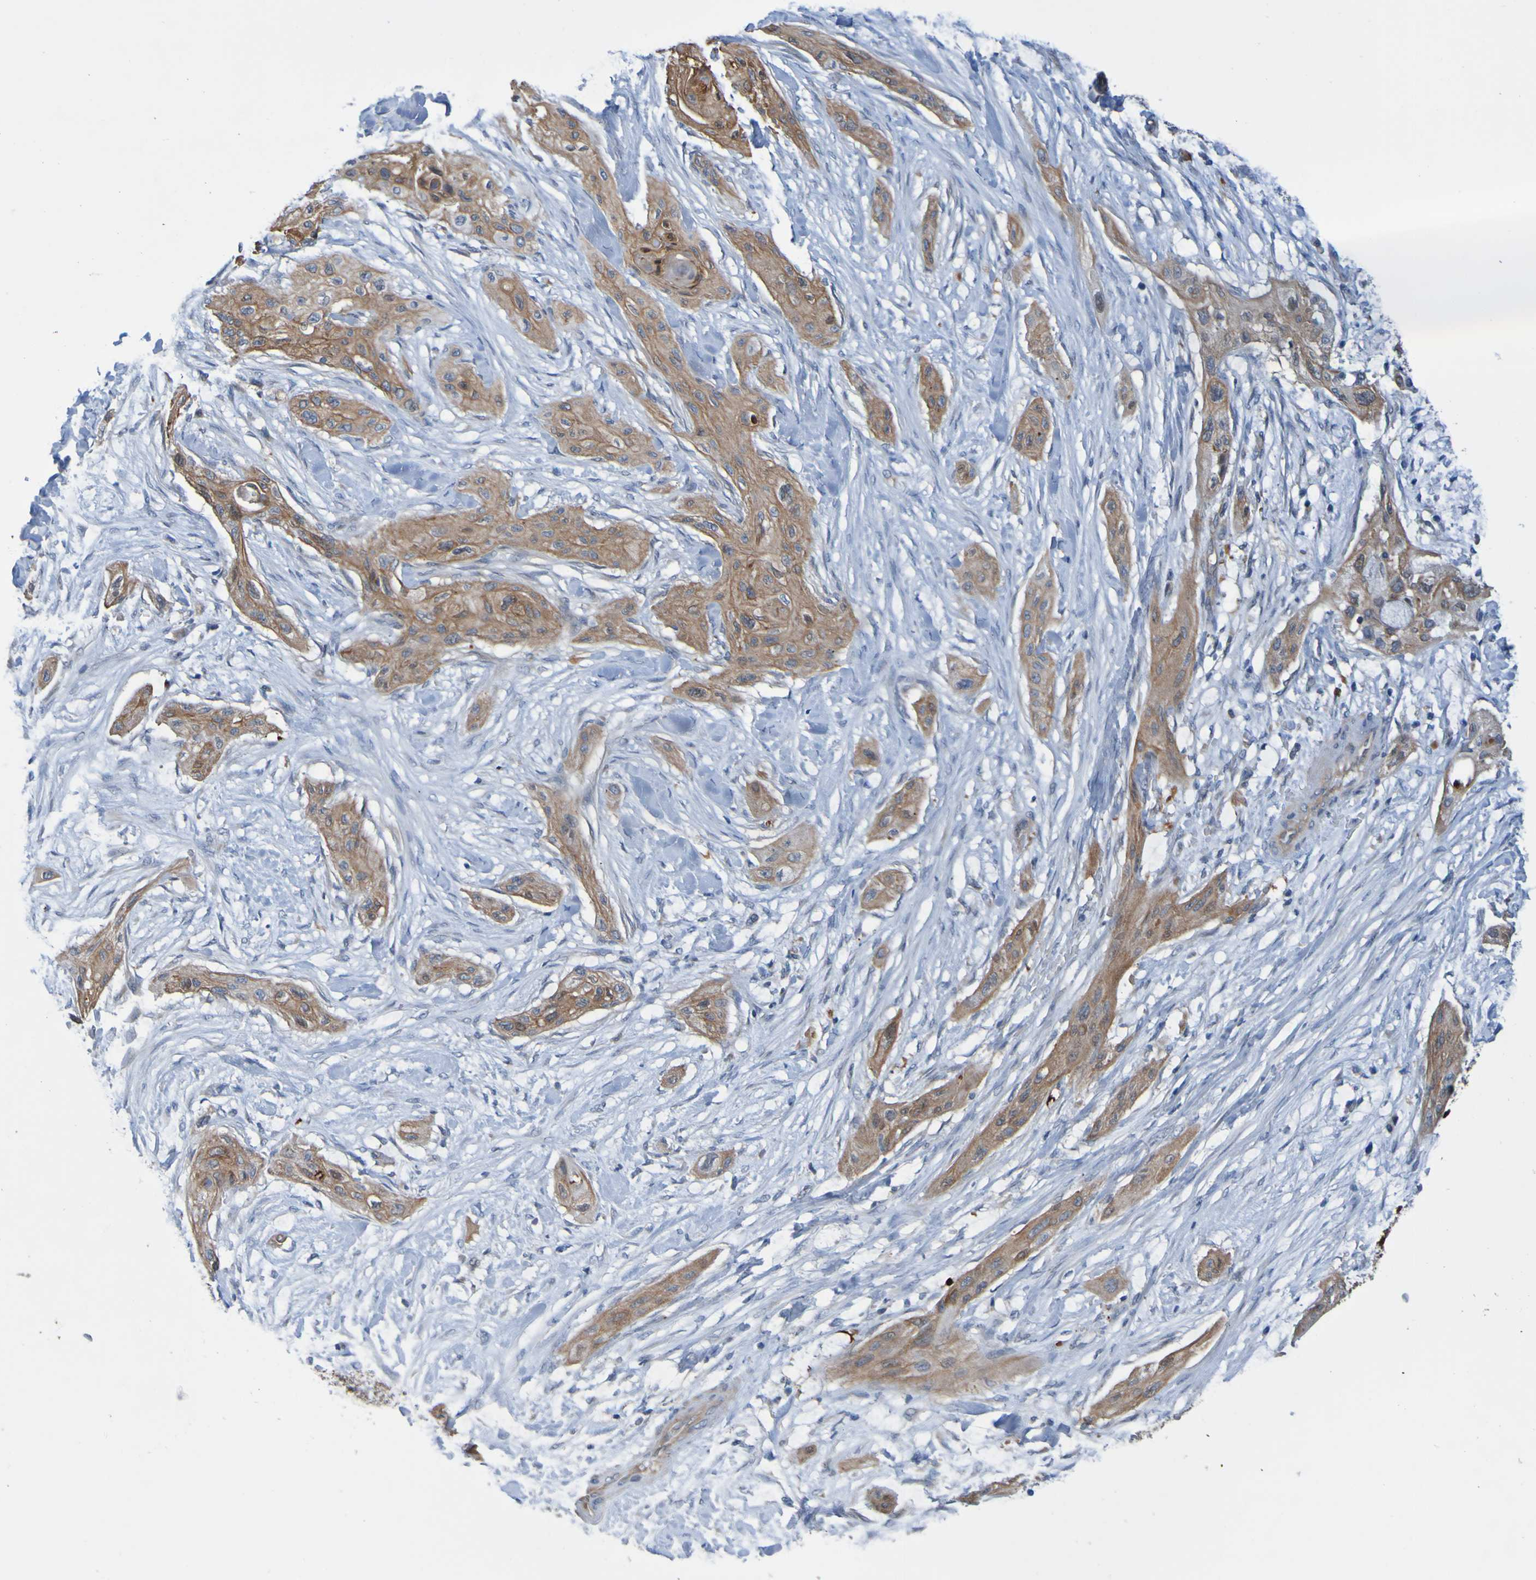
{"staining": {"intensity": "moderate", "quantity": ">75%", "location": "cytoplasmic/membranous"}, "tissue": "lung cancer", "cell_type": "Tumor cells", "image_type": "cancer", "snomed": [{"axis": "morphology", "description": "Squamous cell carcinoma, NOS"}, {"axis": "topography", "description": "Lung"}], "caption": "Immunohistochemistry micrograph of neoplastic tissue: human squamous cell carcinoma (lung) stained using immunohistochemistry (IHC) displays medium levels of moderate protein expression localized specifically in the cytoplasmic/membranous of tumor cells, appearing as a cytoplasmic/membranous brown color.", "gene": "NPRL3", "patient": {"sex": "female", "age": 47}}